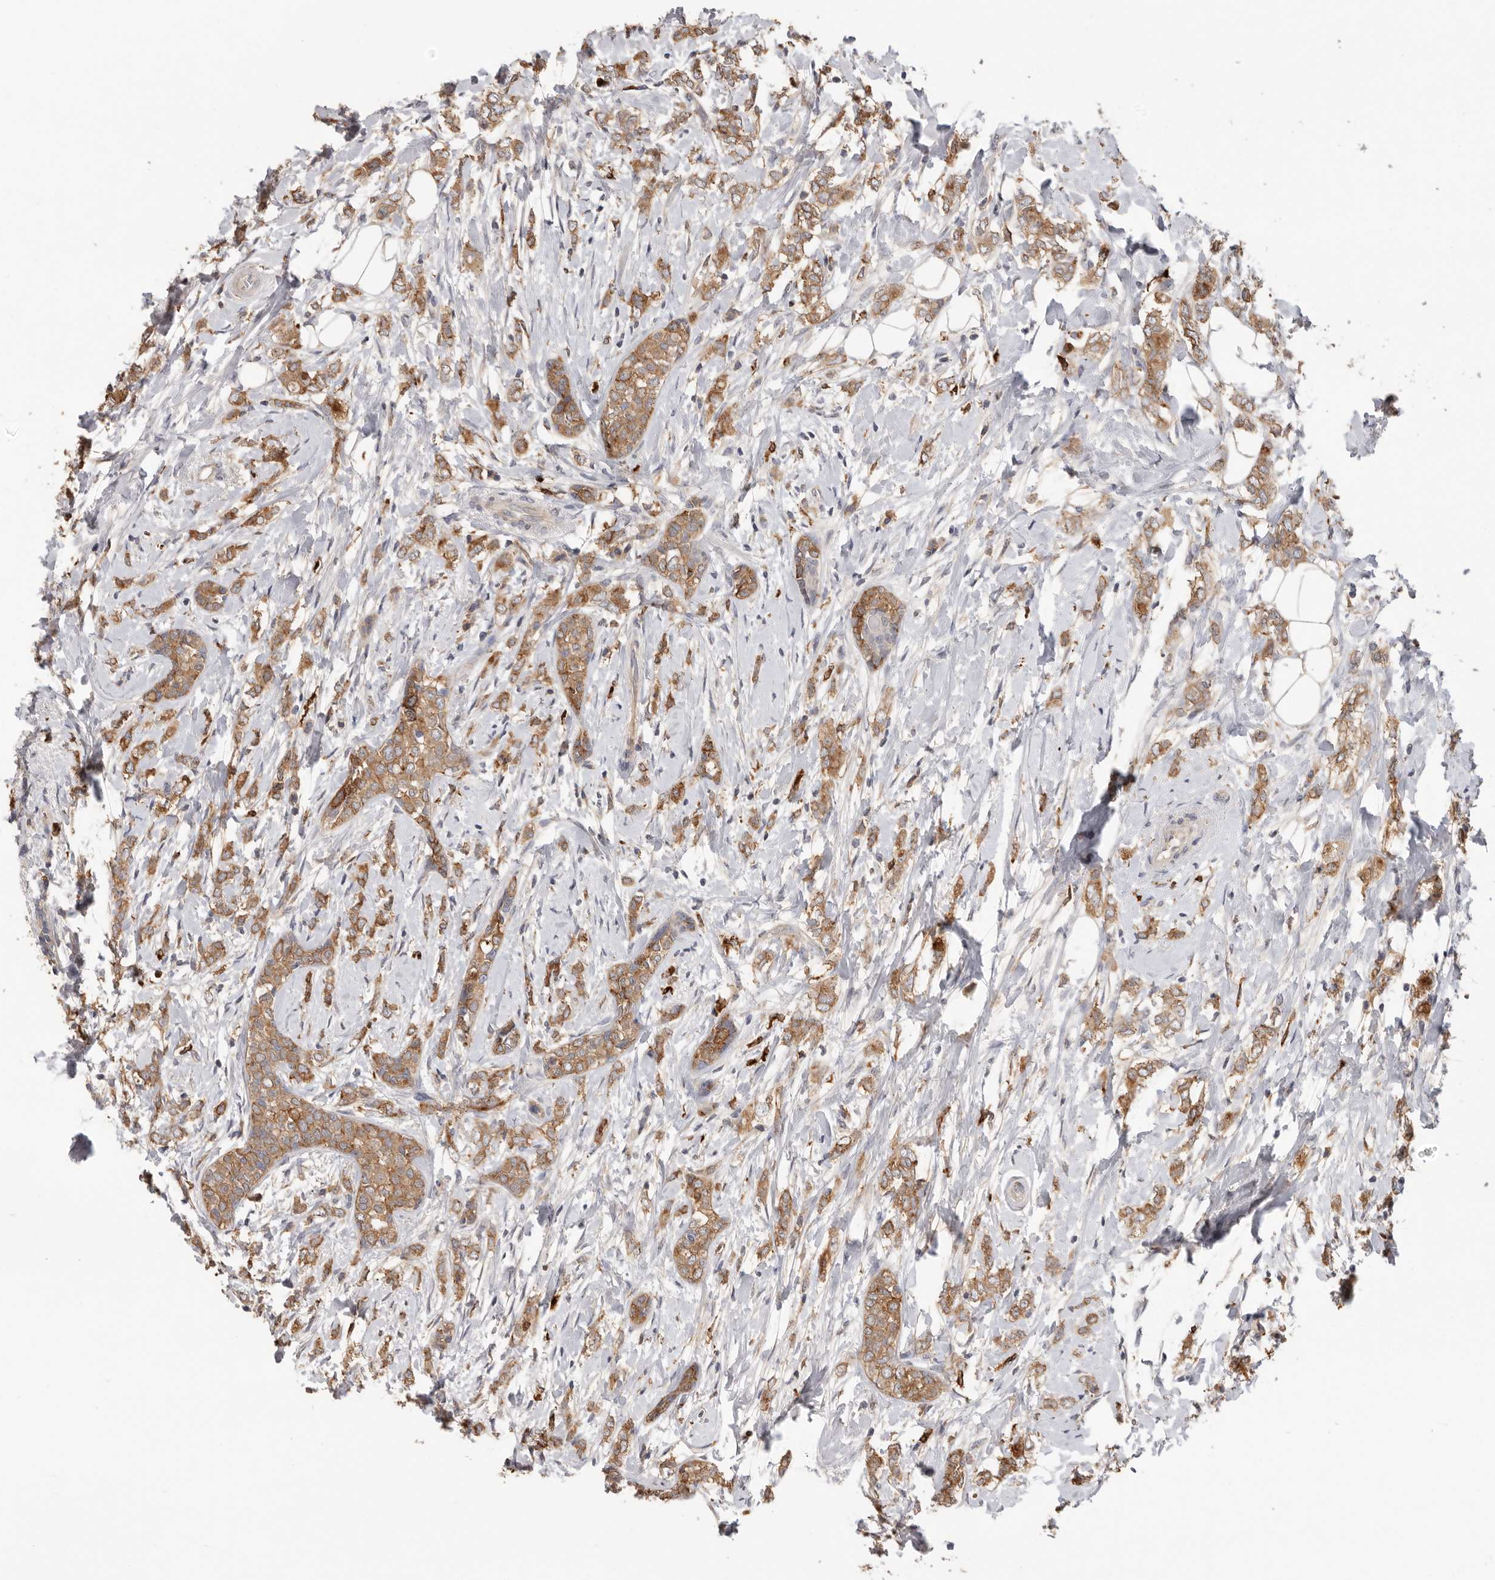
{"staining": {"intensity": "moderate", "quantity": ">75%", "location": "cytoplasmic/membranous"}, "tissue": "breast cancer", "cell_type": "Tumor cells", "image_type": "cancer", "snomed": [{"axis": "morphology", "description": "Normal tissue, NOS"}, {"axis": "morphology", "description": "Lobular carcinoma"}, {"axis": "topography", "description": "Breast"}], "caption": "Moderate cytoplasmic/membranous protein staining is identified in about >75% of tumor cells in lobular carcinoma (breast). (DAB (3,3'-diaminobenzidine) IHC with brightfield microscopy, high magnification).", "gene": "TFRC", "patient": {"sex": "female", "age": 47}}